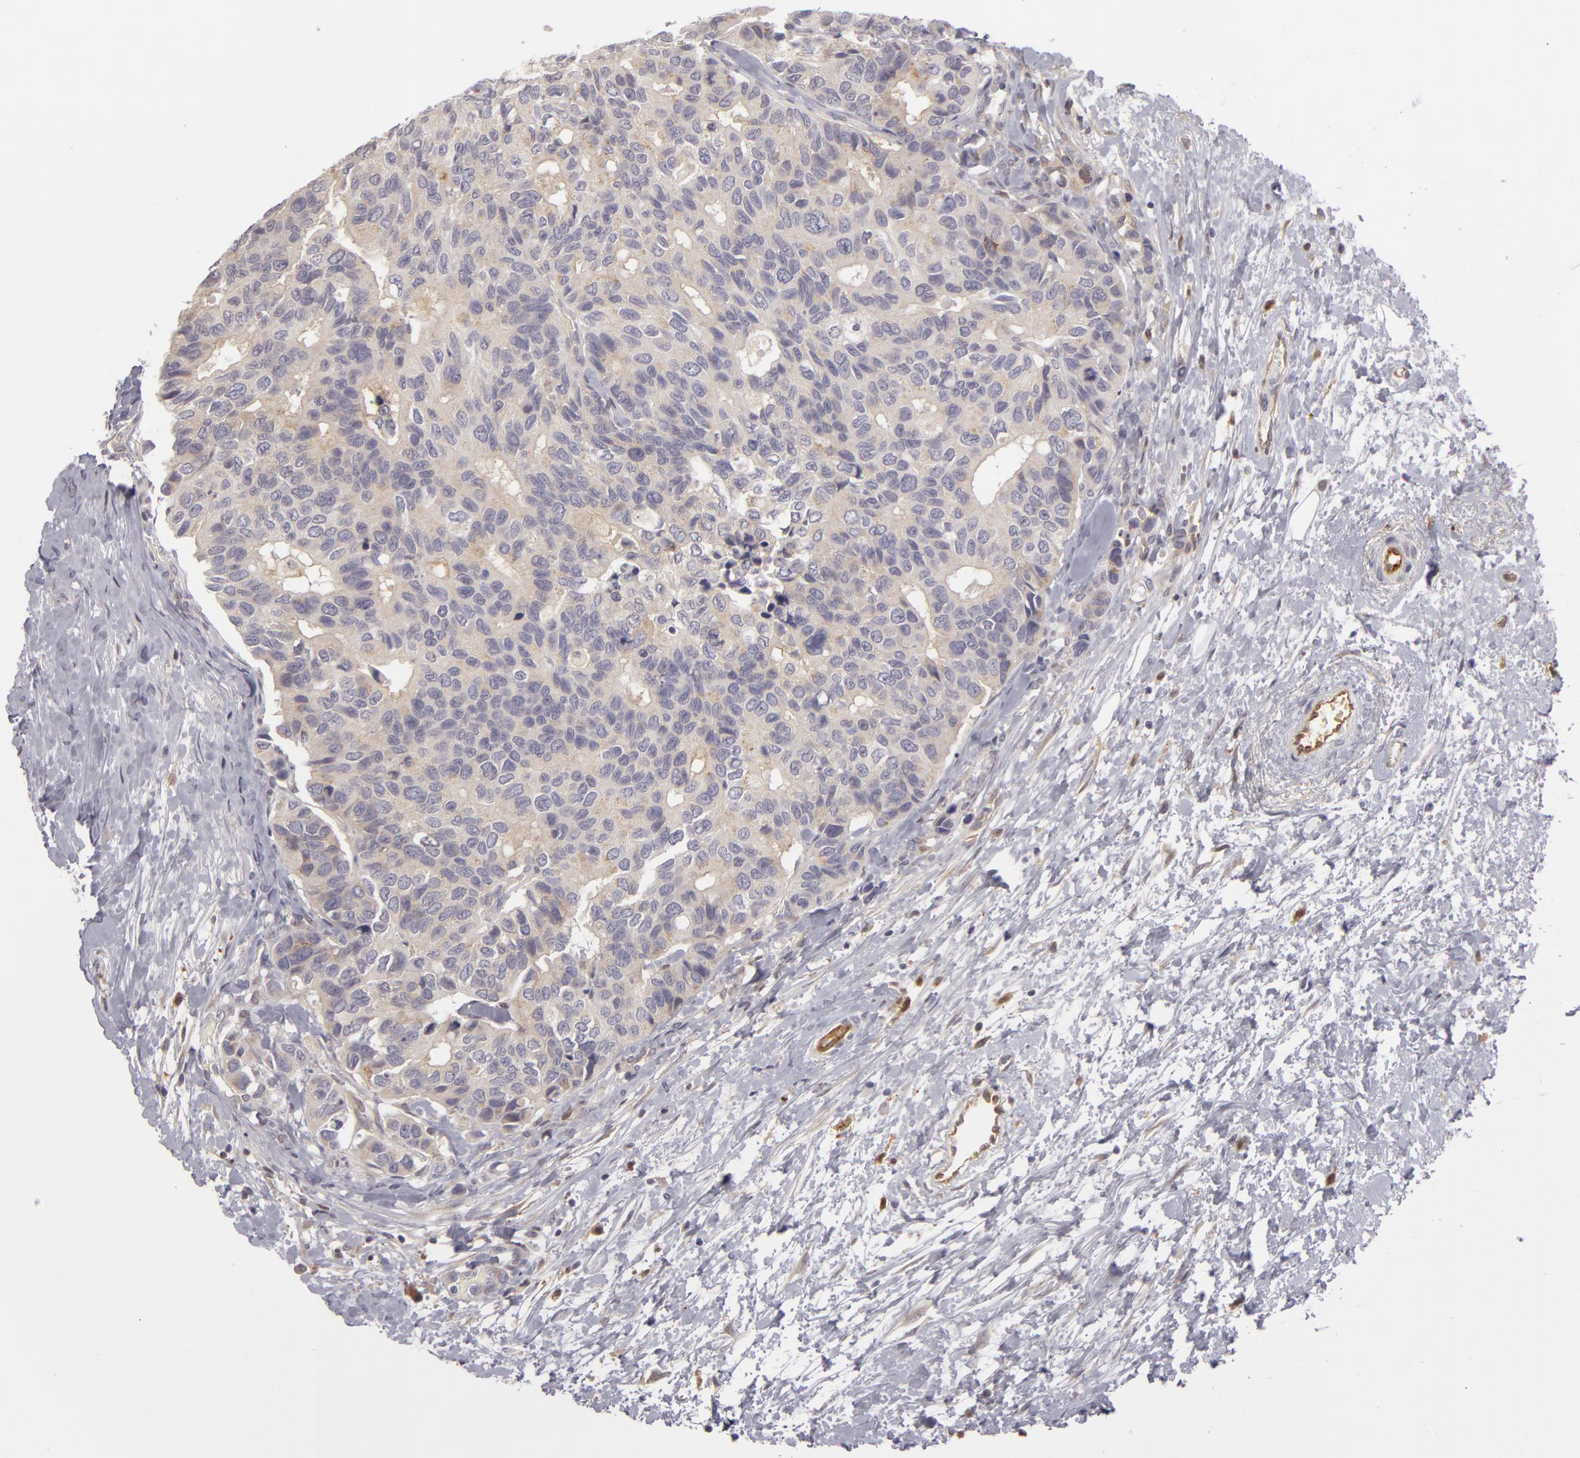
{"staining": {"intensity": "weak", "quantity": ">75%", "location": "cytoplasmic/membranous"}, "tissue": "breast cancer", "cell_type": "Tumor cells", "image_type": "cancer", "snomed": [{"axis": "morphology", "description": "Duct carcinoma"}, {"axis": "topography", "description": "Breast"}], "caption": "Tumor cells demonstrate low levels of weak cytoplasmic/membranous positivity in about >75% of cells in human breast infiltrating ductal carcinoma.", "gene": "ZNF229", "patient": {"sex": "female", "age": 69}}